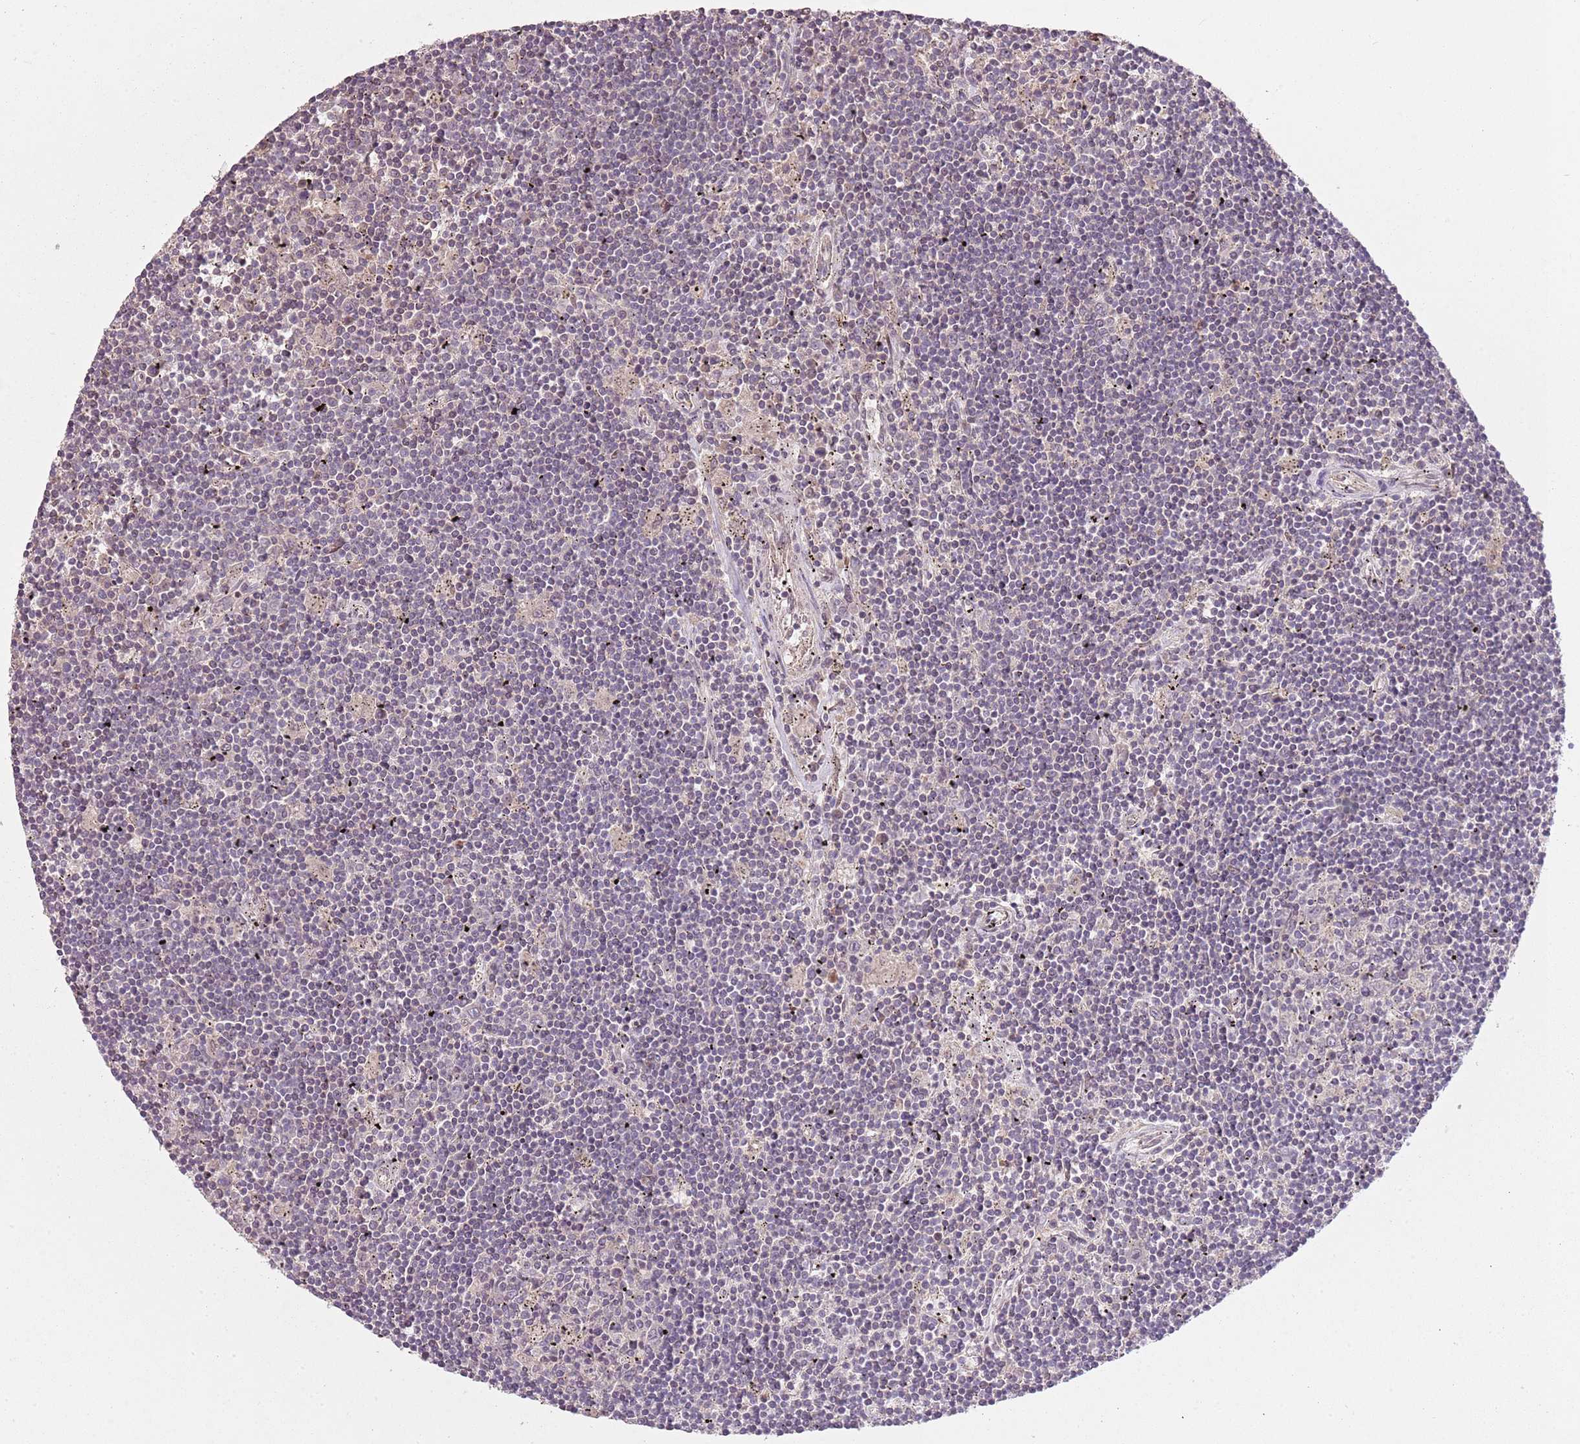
{"staining": {"intensity": "negative", "quantity": "none", "location": "none"}, "tissue": "lymphoma", "cell_type": "Tumor cells", "image_type": "cancer", "snomed": [{"axis": "morphology", "description": "Malignant lymphoma, non-Hodgkin's type, Low grade"}, {"axis": "topography", "description": "Spleen"}], "caption": "This image is of lymphoma stained with immunohistochemistry (IHC) to label a protein in brown with the nuclei are counter-stained blue. There is no expression in tumor cells.", "gene": "TEKT4", "patient": {"sex": "male", "age": 76}}